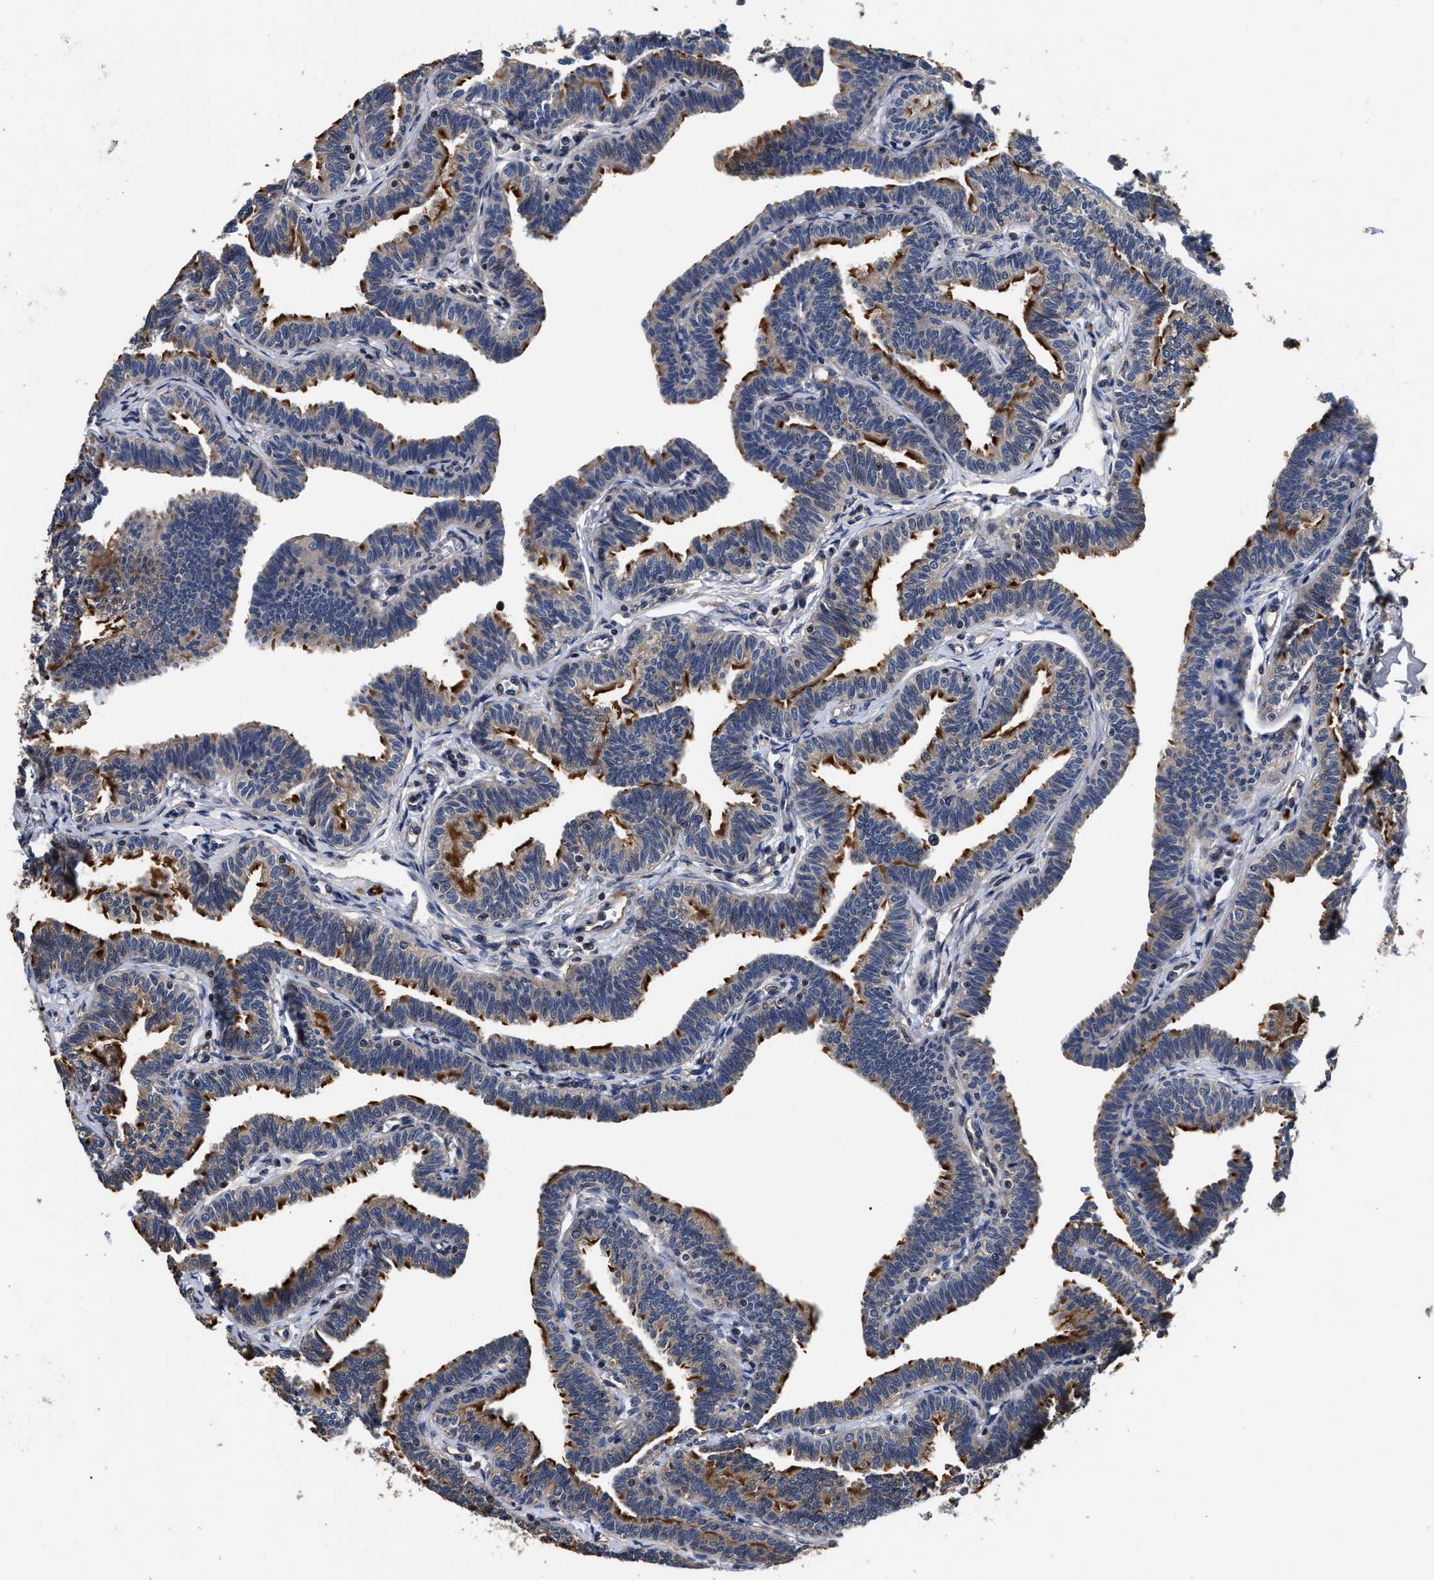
{"staining": {"intensity": "strong", "quantity": "25%-75%", "location": "cytoplasmic/membranous"}, "tissue": "fallopian tube", "cell_type": "Glandular cells", "image_type": "normal", "snomed": [{"axis": "morphology", "description": "Normal tissue, NOS"}, {"axis": "topography", "description": "Fallopian tube"}, {"axis": "topography", "description": "Ovary"}], "caption": "IHC photomicrograph of normal fallopian tube stained for a protein (brown), which demonstrates high levels of strong cytoplasmic/membranous expression in approximately 25%-75% of glandular cells.", "gene": "ABCG8", "patient": {"sex": "female", "age": 23}}